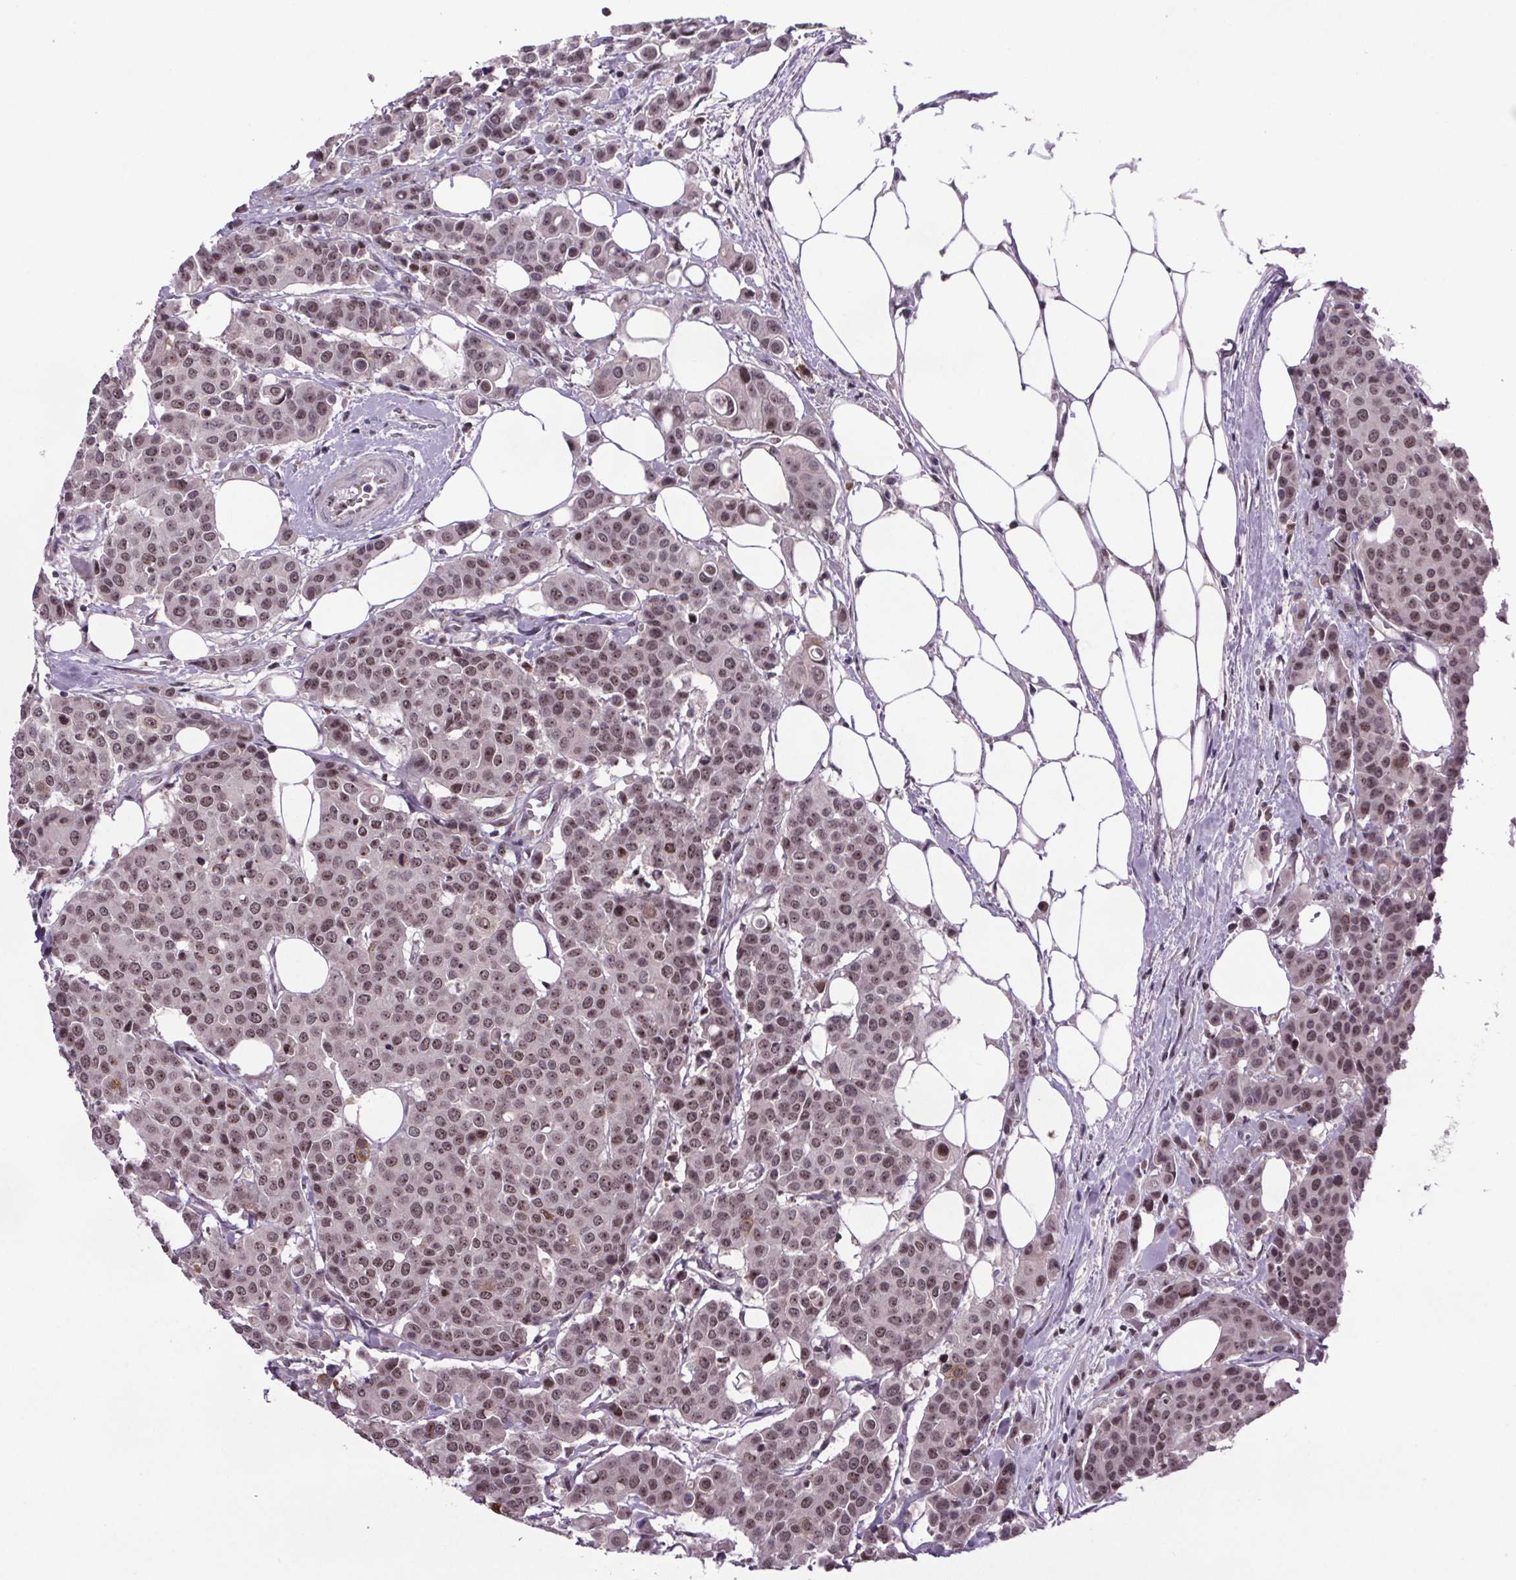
{"staining": {"intensity": "weak", "quantity": ">75%", "location": "nuclear"}, "tissue": "carcinoid", "cell_type": "Tumor cells", "image_type": "cancer", "snomed": [{"axis": "morphology", "description": "Carcinoid, malignant, NOS"}, {"axis": "topography", "description": "Colon"}], "caption": "A brown stain shows weak nuclear positivity of a protein in human malignant carcinoid tumor cells.", "gene": "ATMIN", "patient": {"sex": "male", "age": 81}}